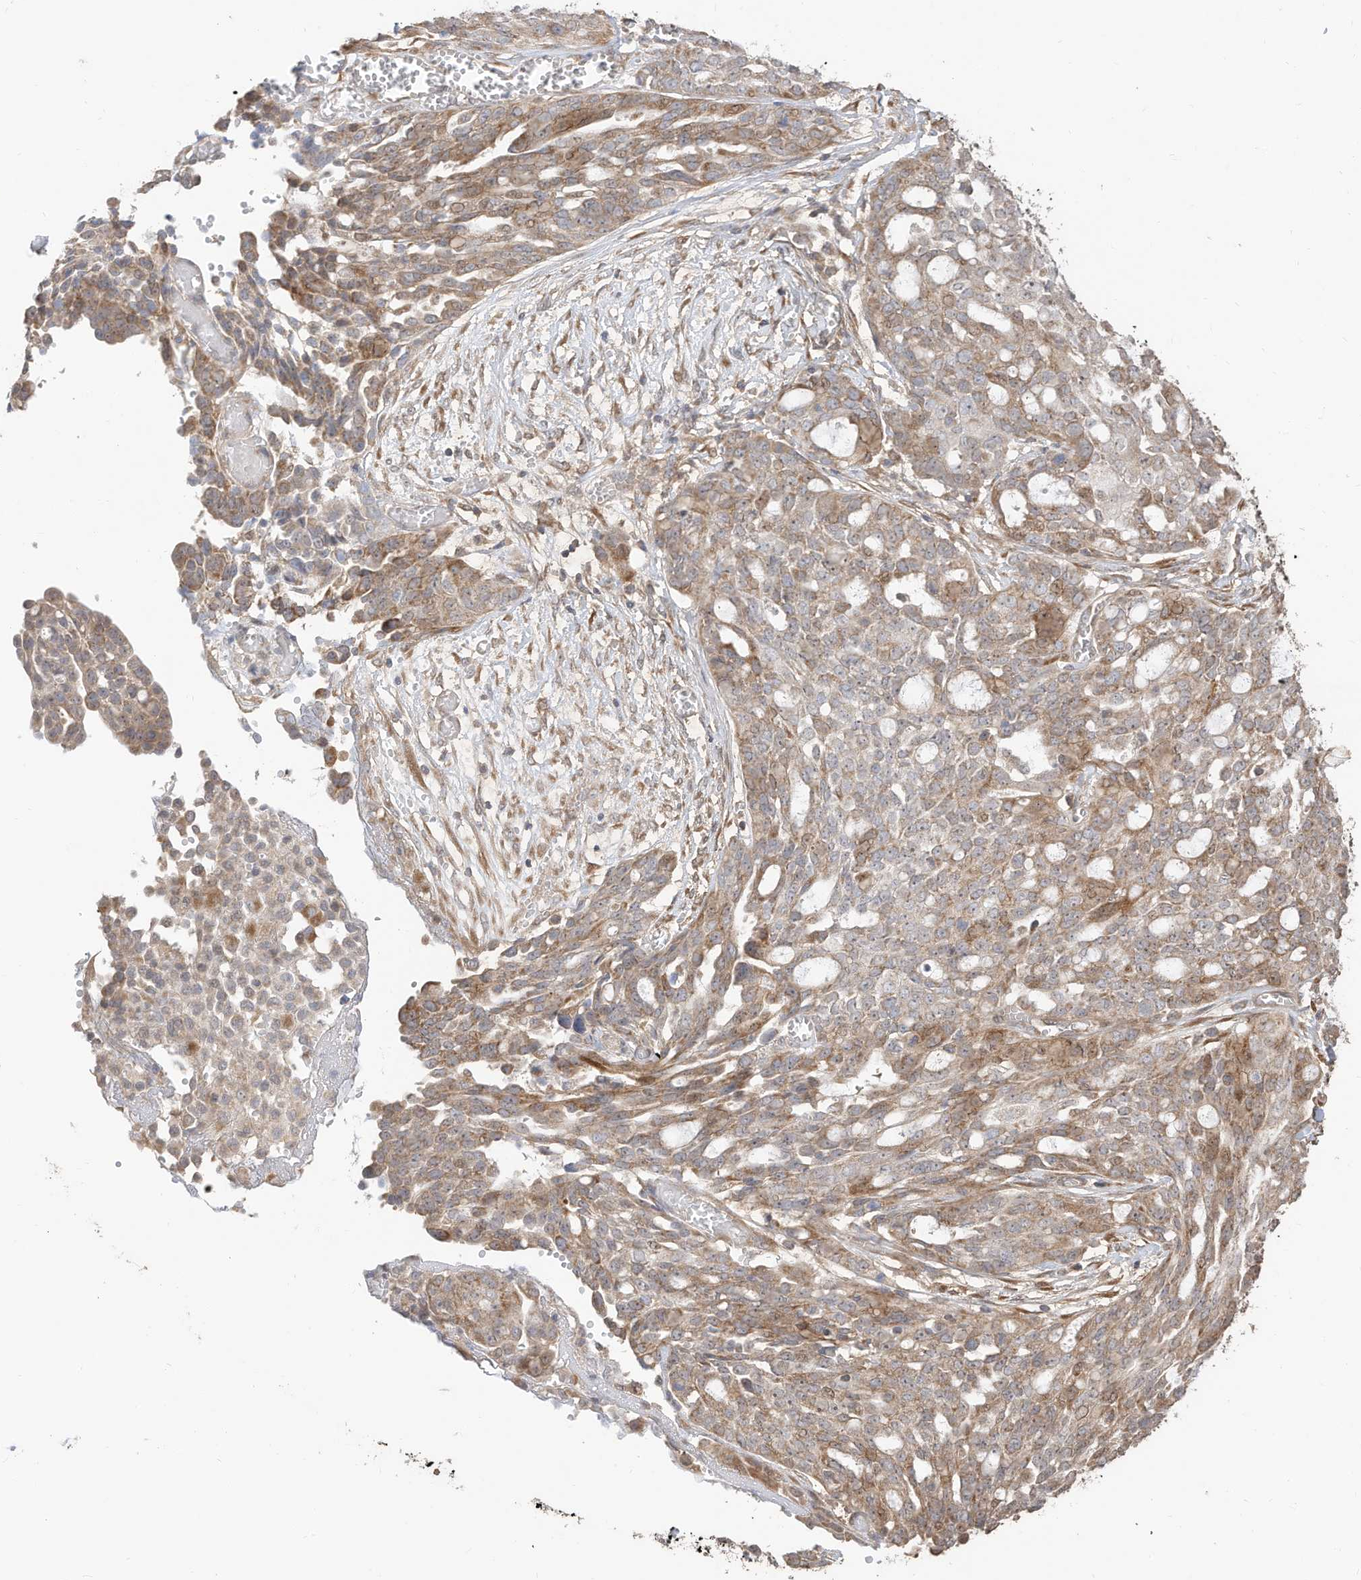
{"staining": {"intensity": "moderate", "quantity": "<25%", "location": "cytoplasmic/membranous"}, "tissue": "ovarian cancer", "cell_type": "Tumor cells", "image_type": "cancer", "snomed": [{"axis": "morphology", "description": "Cystadenocarcinoma, serous, NOS"}, {"axis": "topography", "description": "Soft tissue"}, {"axis": "topography", "description": "Ovary"}], "caption": "Immunohistochemistry (IHC) histopathology image of neoplastic tissue: human ovarian serous cystadenocarcinoma stained using immunohistochemistry (IHC) demonstrates low levels of moderate protein expression localized specifically in the cytoplasmic/membranous of tumor cells, appearing as a cytoplasmic/membranous brown color.", "gene": "CAGE1", "patient": {"sex": "female", "age": 57}}